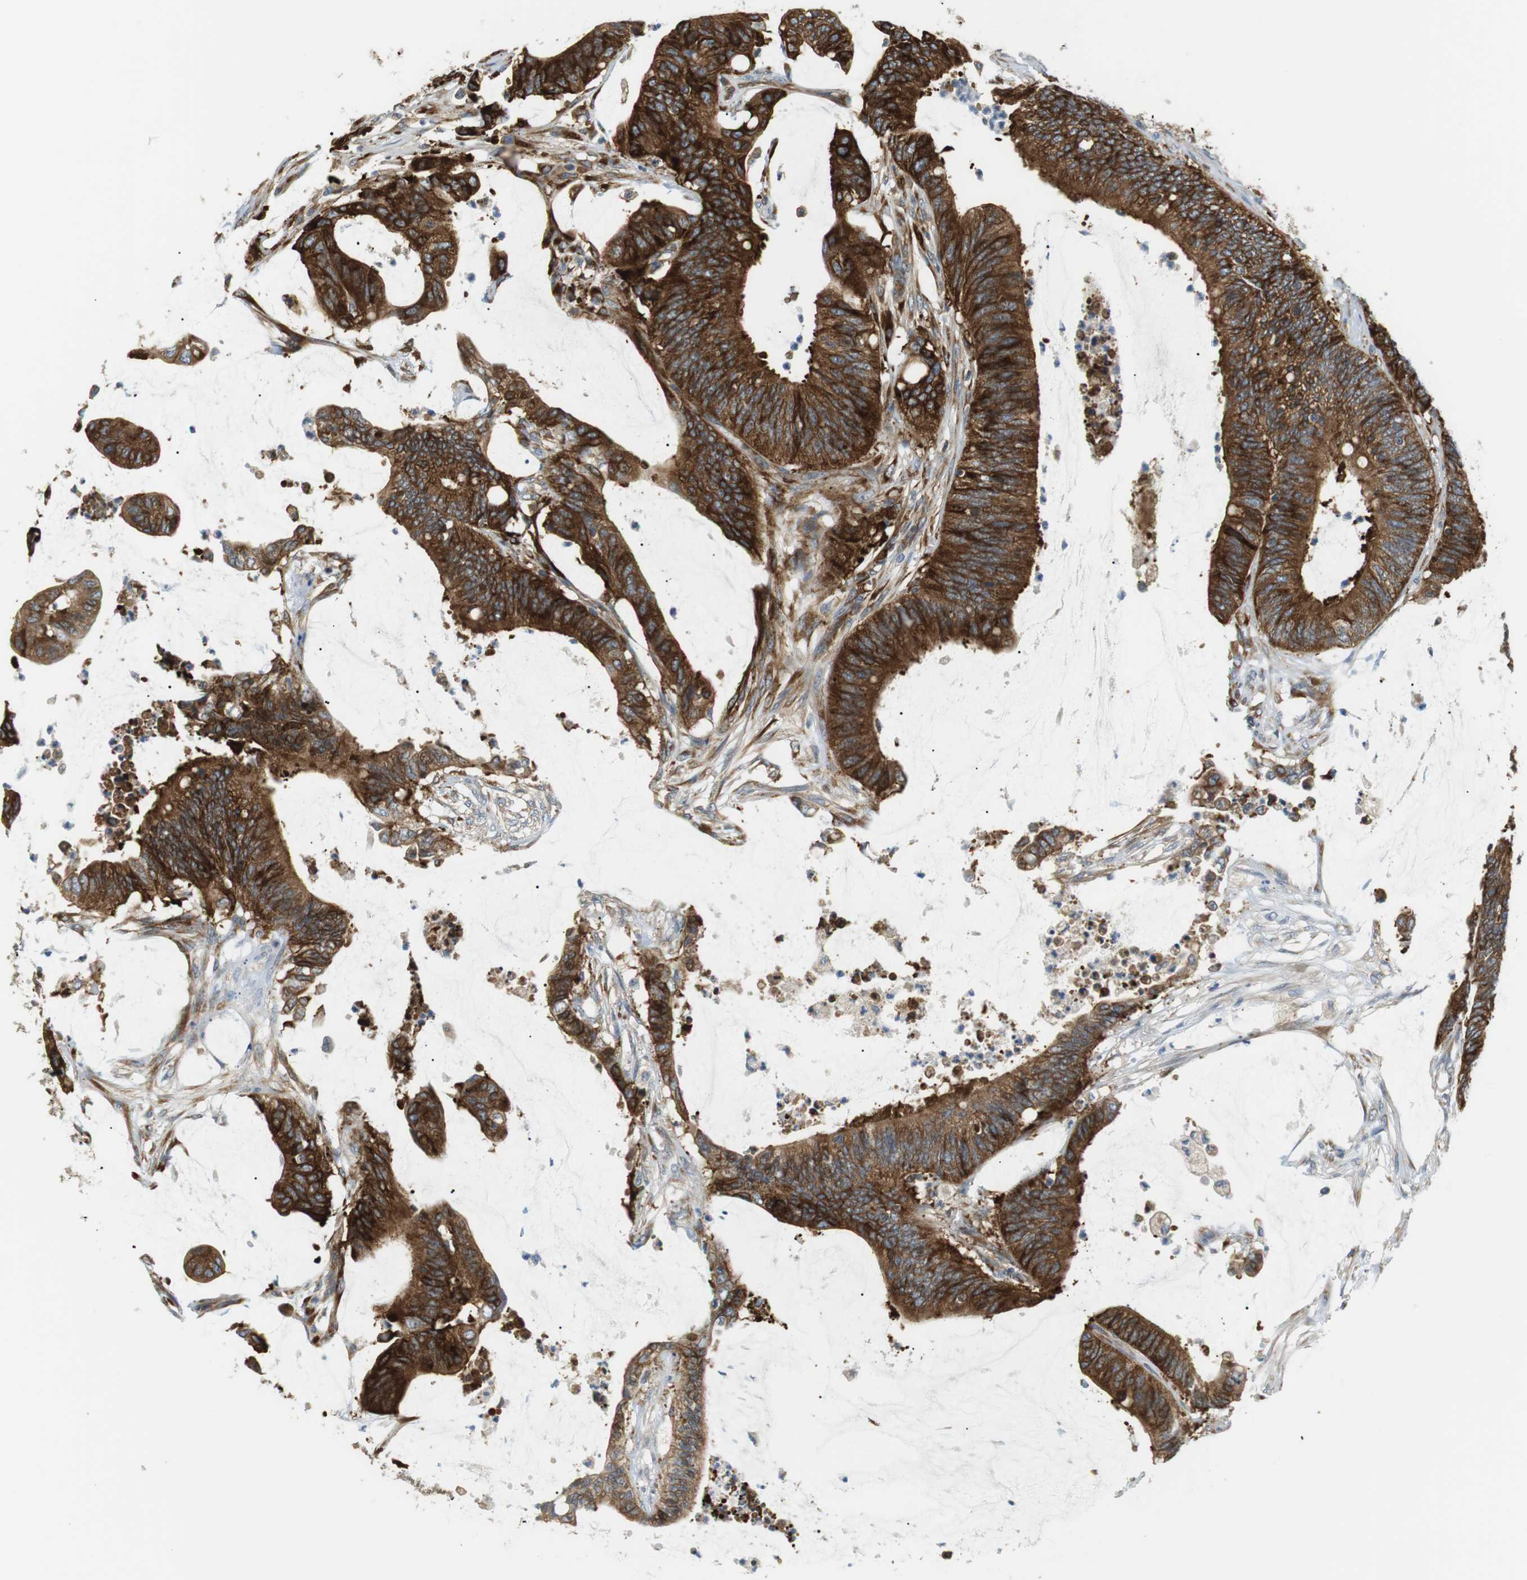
{"staining": {"intensity": "strong", "quantity": ">75%", "location": "cytoplasmic/membranous"}, "tissue": "colorectal cancer", "cell_type": "Tumor cells", "image_type": "cancer", "snomed": [{"axis": "morphology", "description": "Adenocarcinoma, NOS"}, {"axis": "topography", "description": "Rectum"}], "caption": "Immunohistochemical staining of adenocarcinoma (colorectal) exhibits high levels of strong cytoplasmic/membranous staining in approximately >75% of tumor cells. The protein is shown in brown color, while the nuclei are stained blue.", "gene": "TMEM200A", "patient": {"sex": "female", "age": 66}}